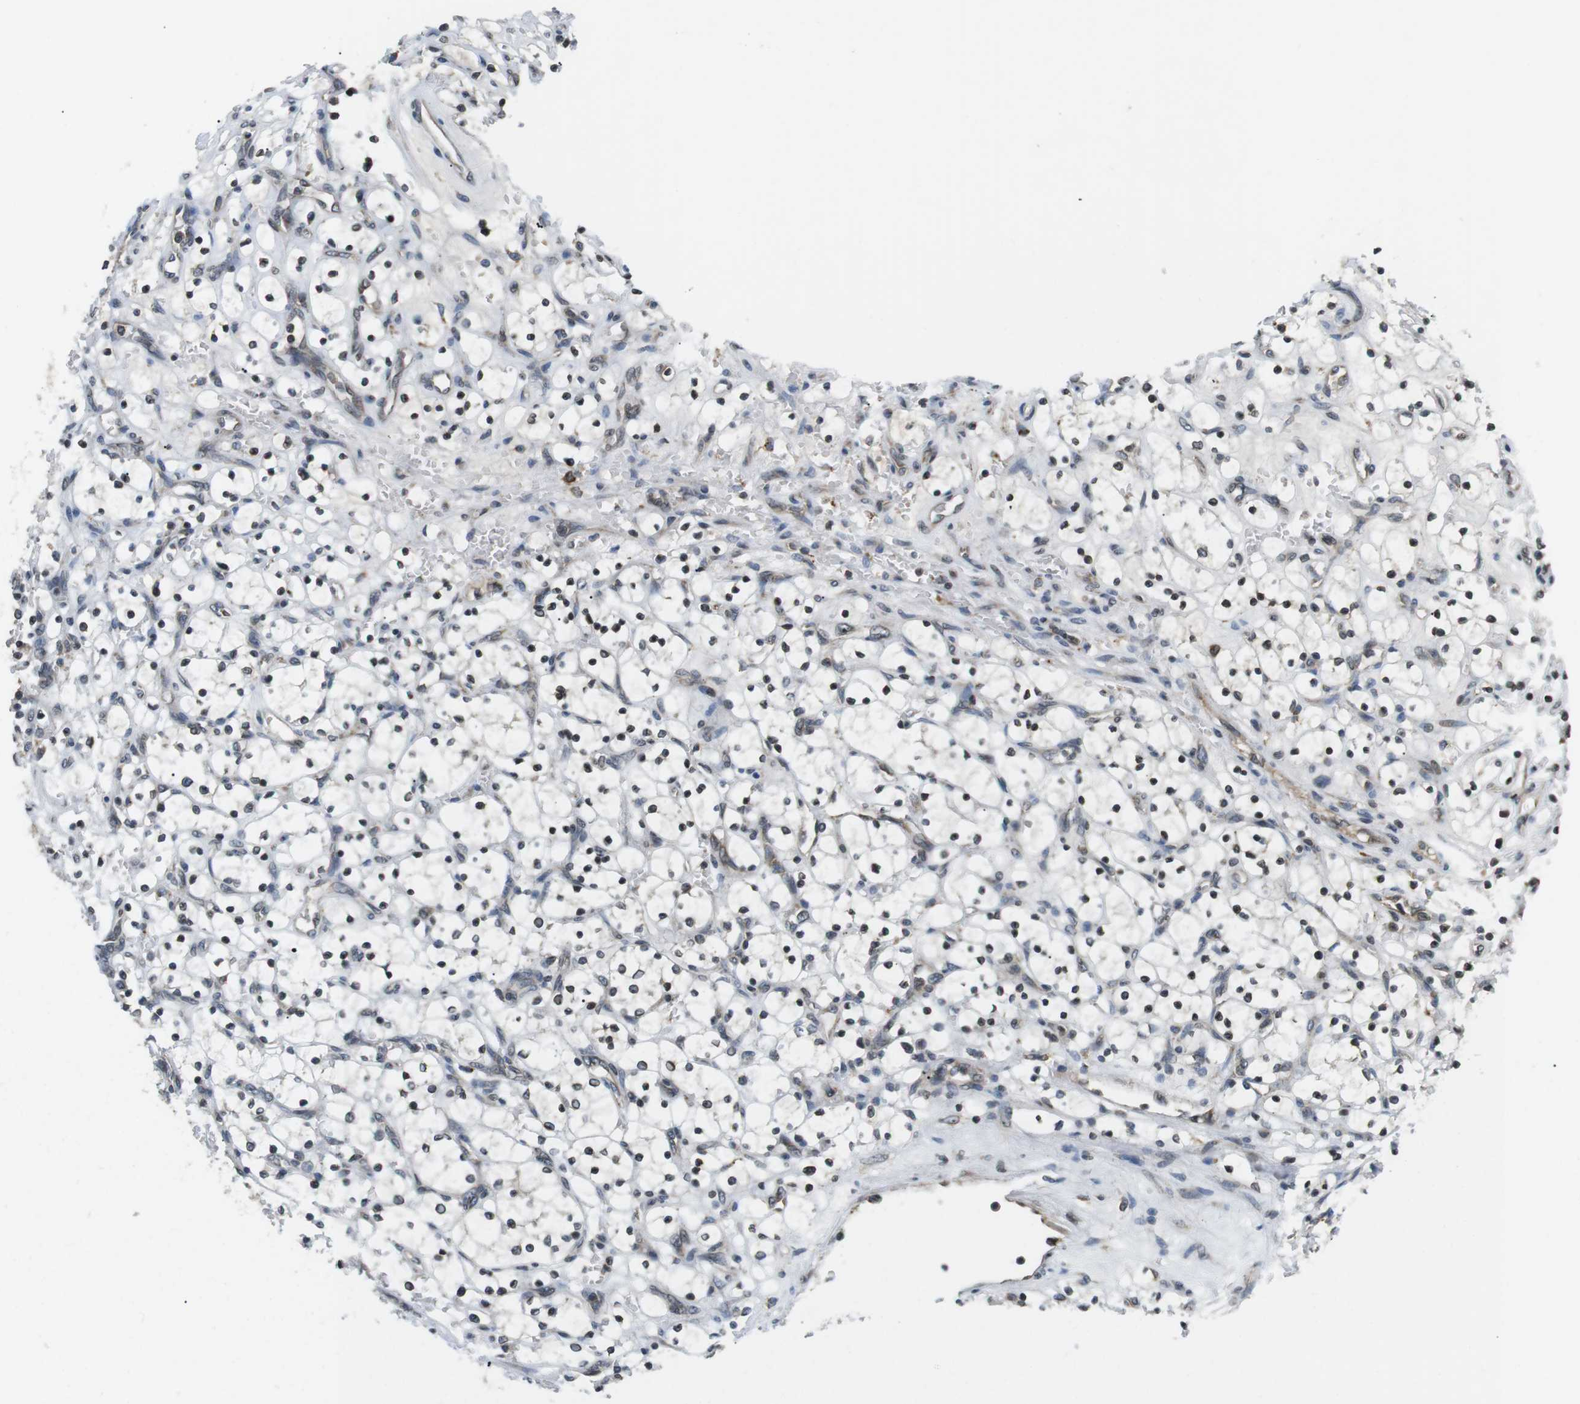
{"staining": {"intensity": "negative", "quantity": "none", "location": "none"}, "tissue": "renal cancer", "cell_type": "Tumor cells", "image_type": "cancer", "snomed": [{"axis": "morphology", "description": "Adenocarcinoma, NOS"}, {"axis": "topography", "description": "Kidney"}], "caption": "The image shows no staining of tumor cells in renal cancer.", "gene": "TMX4", "patient": {"sex": "female", "age": 69}}